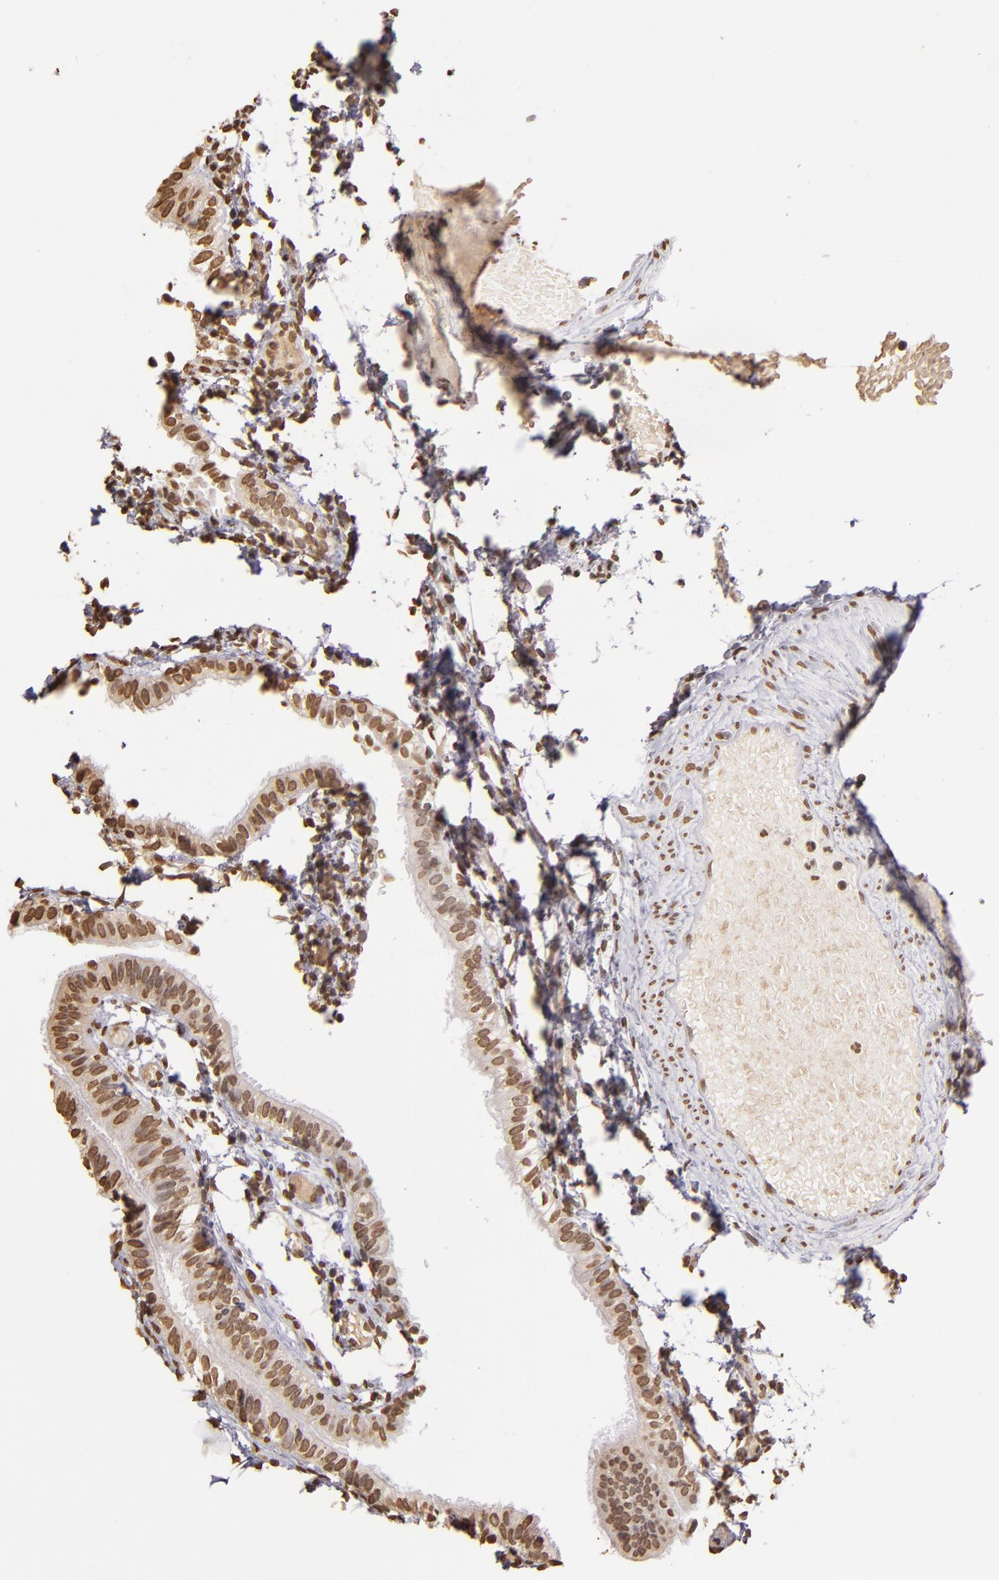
{"staining": {"intensity": "moderate", "quantity": ">75%", "location": "nuclear"}, "tissue": "fallopian tube", "cell_type": "Glandular cells", "image_type": "normal", "snomed": [{"axis": "morphology", "description": "Normal tissue, NOS"}, {"axis": "morphology", "description": "Dermoid, NOS"}, {"axis": "topography", "description": "Fallopian tube"}], "caption": "The image exhibits immunohistochemical staining of unremarkable fallopian tube. There is moderate nuclear staining is seen in approximately >75% of glandular cells.", "gene": "LBX1", "patient": {"sex": "female", "age": 33}}